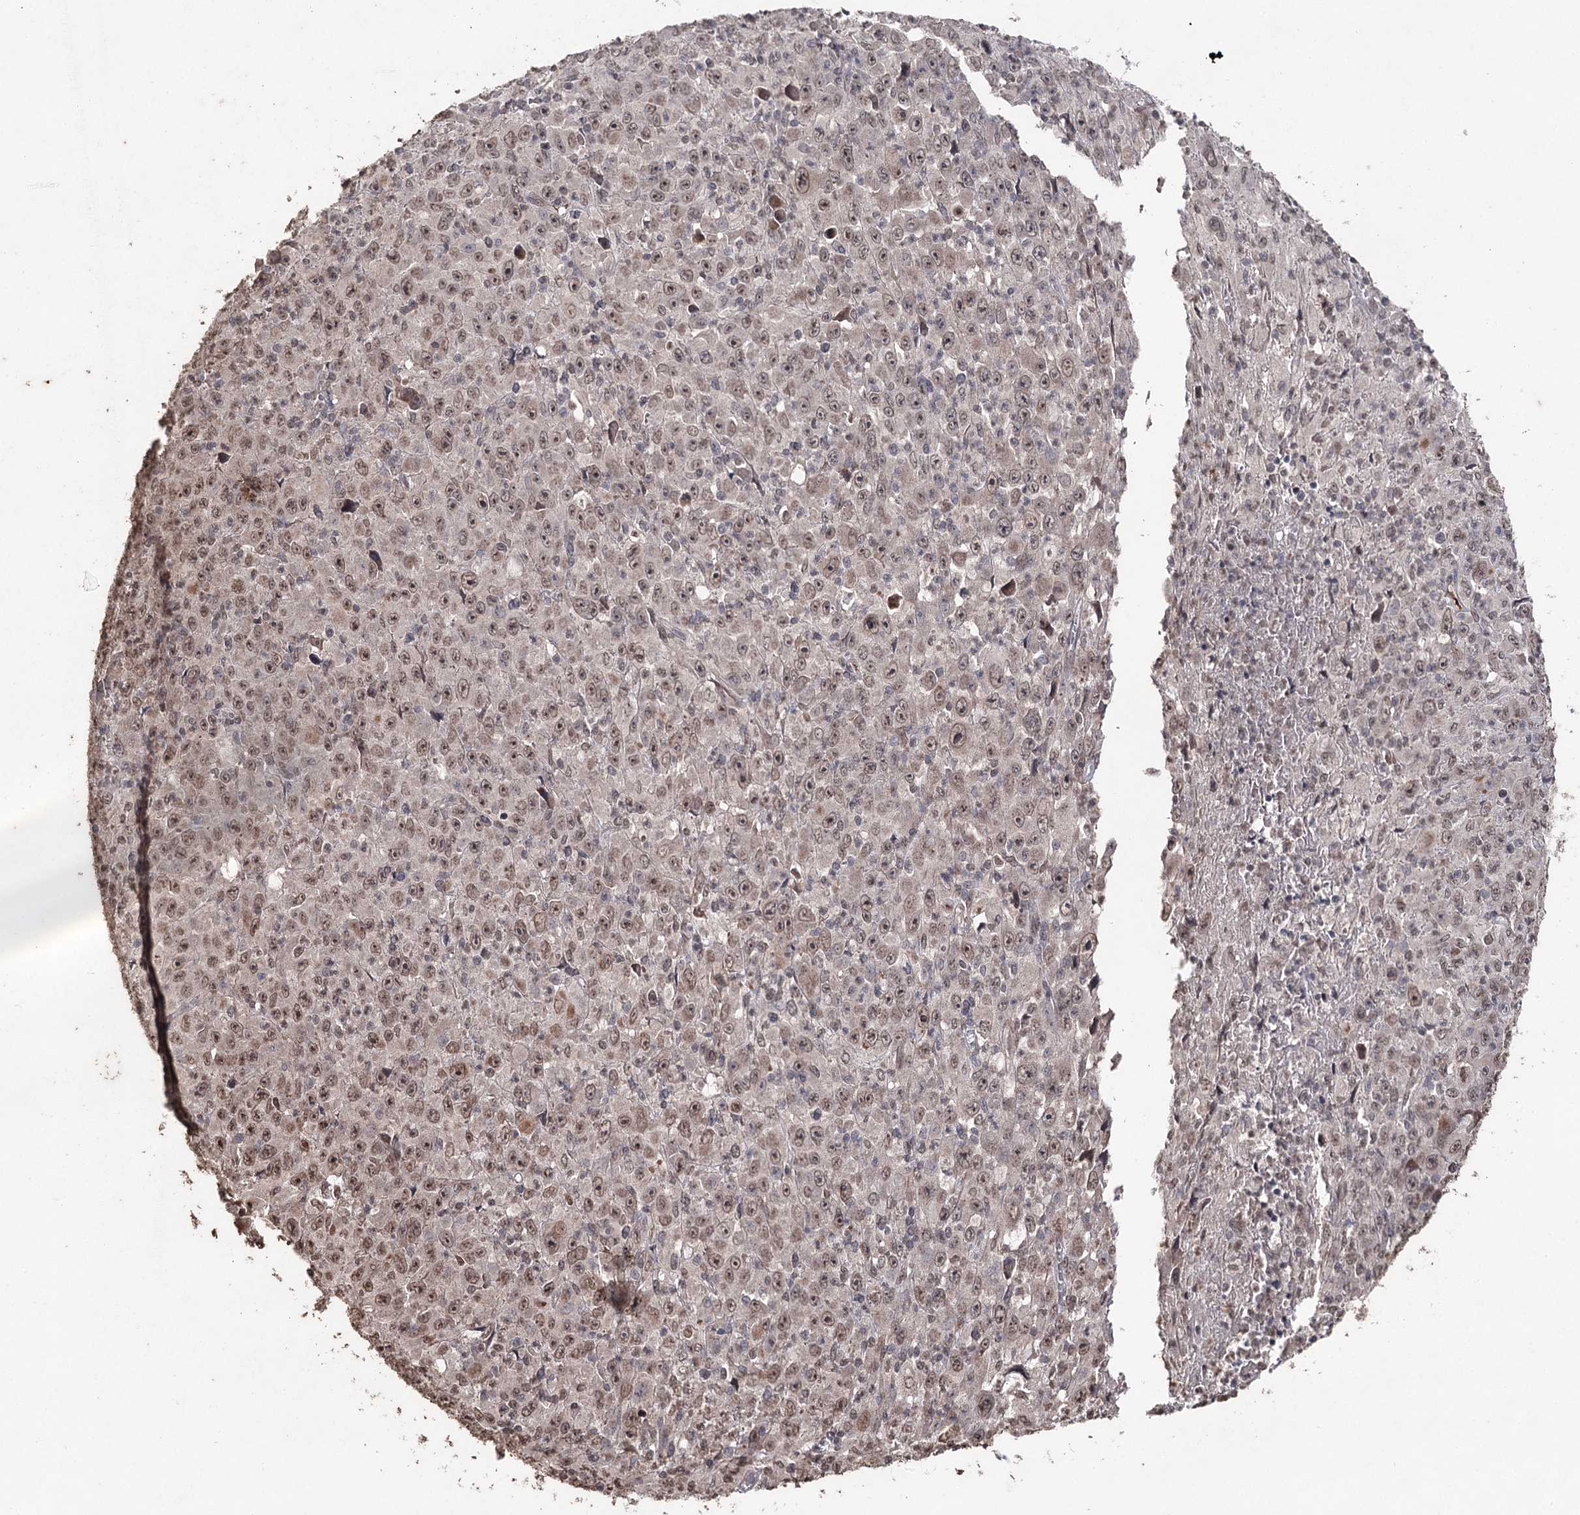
{"staining": {"intensity": "weak", "quantity": "25%-75%", "location": "nuclear"}, "tissue": "melanoma", "cell_type": "Tumor cells", "image_type": "cancer", "snomed": [{"axis": "morphology", "description": "Malignant melanoma, Metastatic site"}, {"axis": "topography", "description": "Skin"}], "caption": "IHC (DAB) staining of human malignant melanoma (metastatic site) exhibits weak nuclear protein positivity in about 25%-75% of tumor cells.", "gene": "ATG14", "patient": {"sex": "female", "age": 56}}